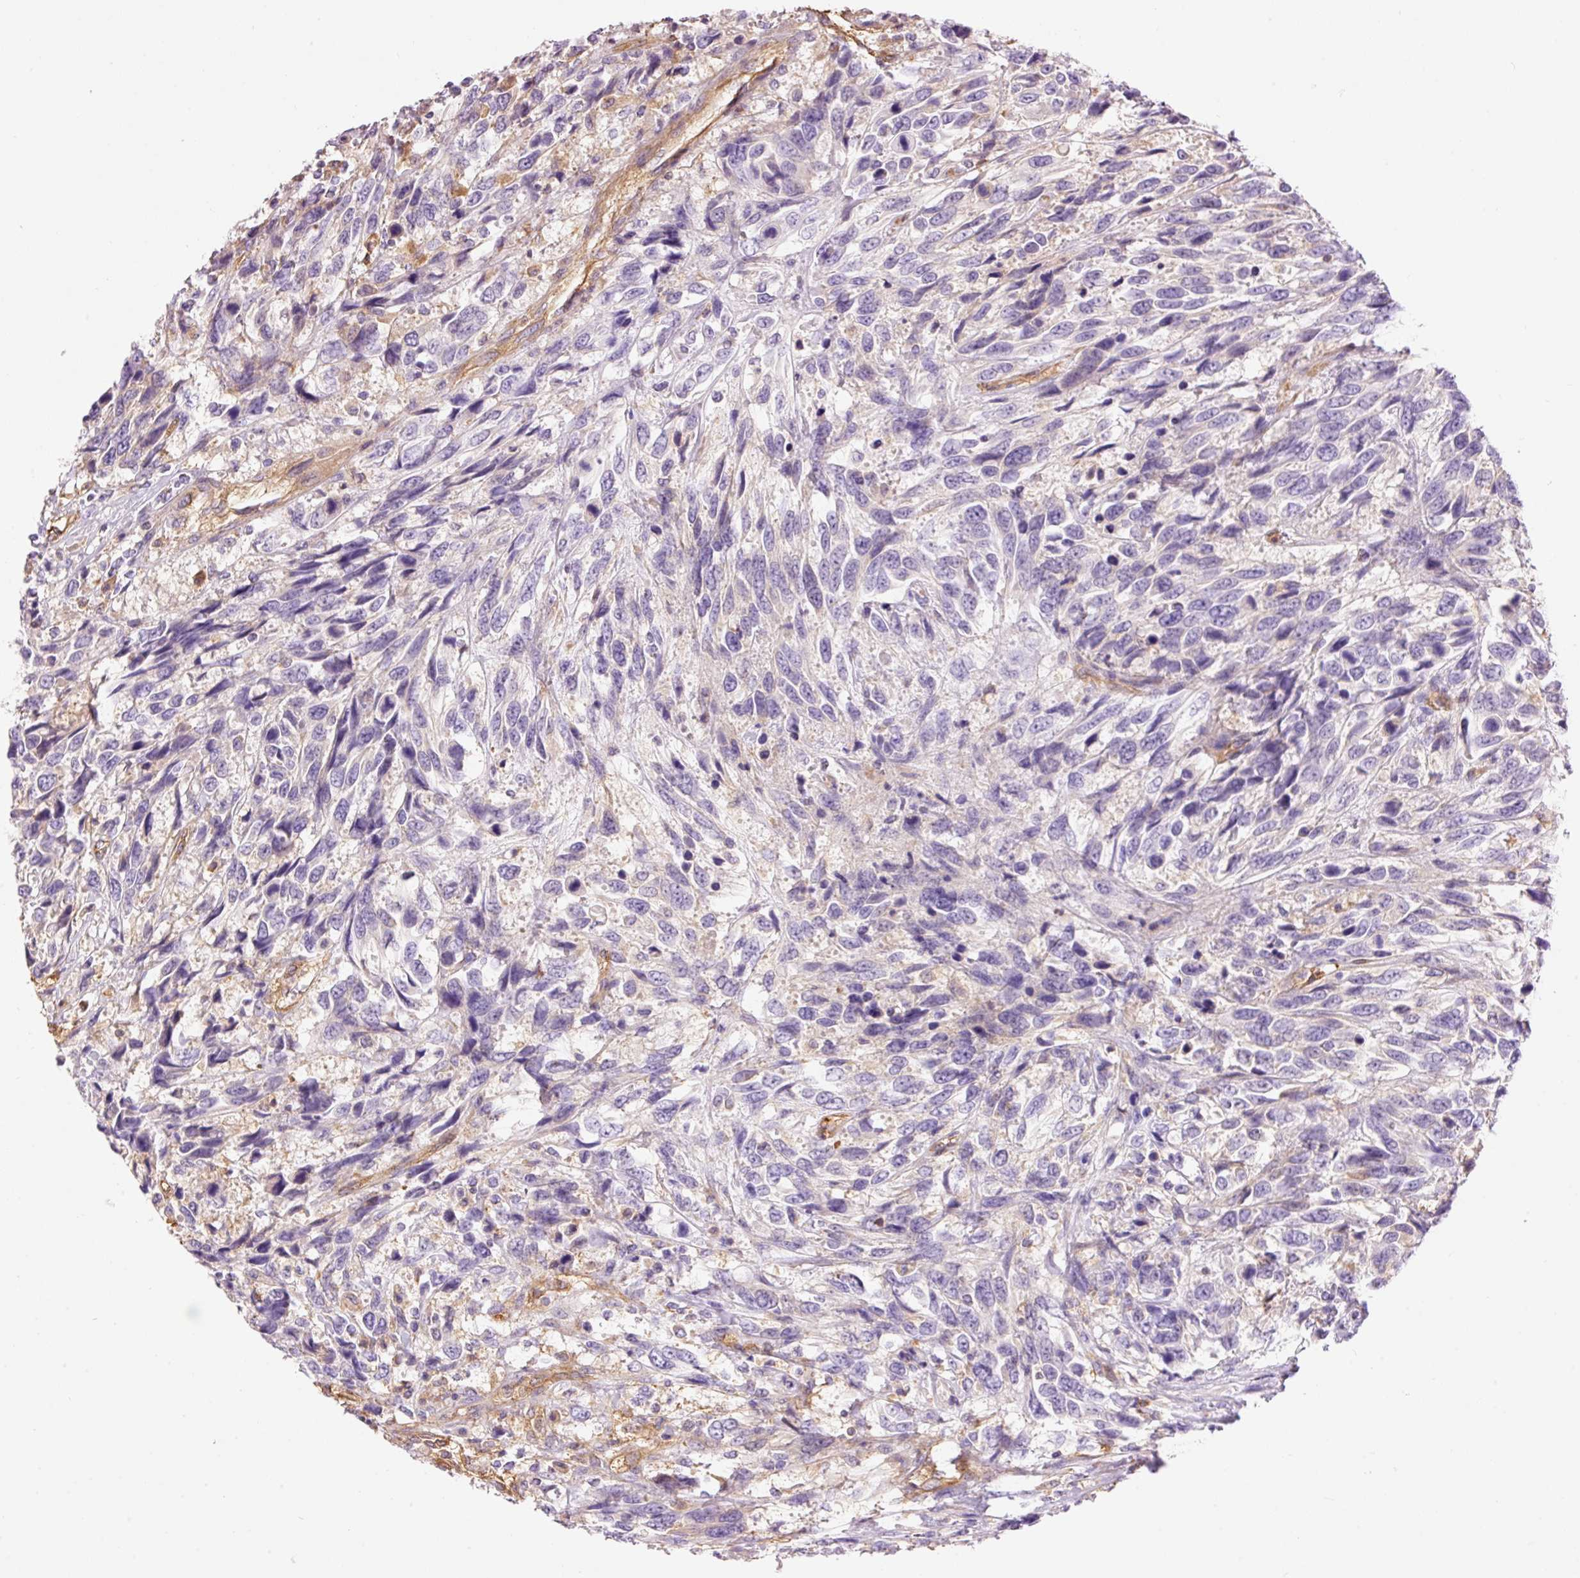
{"staining": {"intensity": "negative", "quantity": "none", "location": "none"}, "tissue": "urothelial cancer", "cell_type": "Tumor cells", "image_type": "cancer", "snomed": [{"axis": "morphology", "description": "Urothelial carcinoma, High grade"}, {"axis": "topography", "description": "Urinary bladder"}], "caption": "There is no significant positivity in tumor cells of high-grade urothelial carcinoma.", "gene": "IL10RB", "patient": {"sex": "female", "age": 70}}